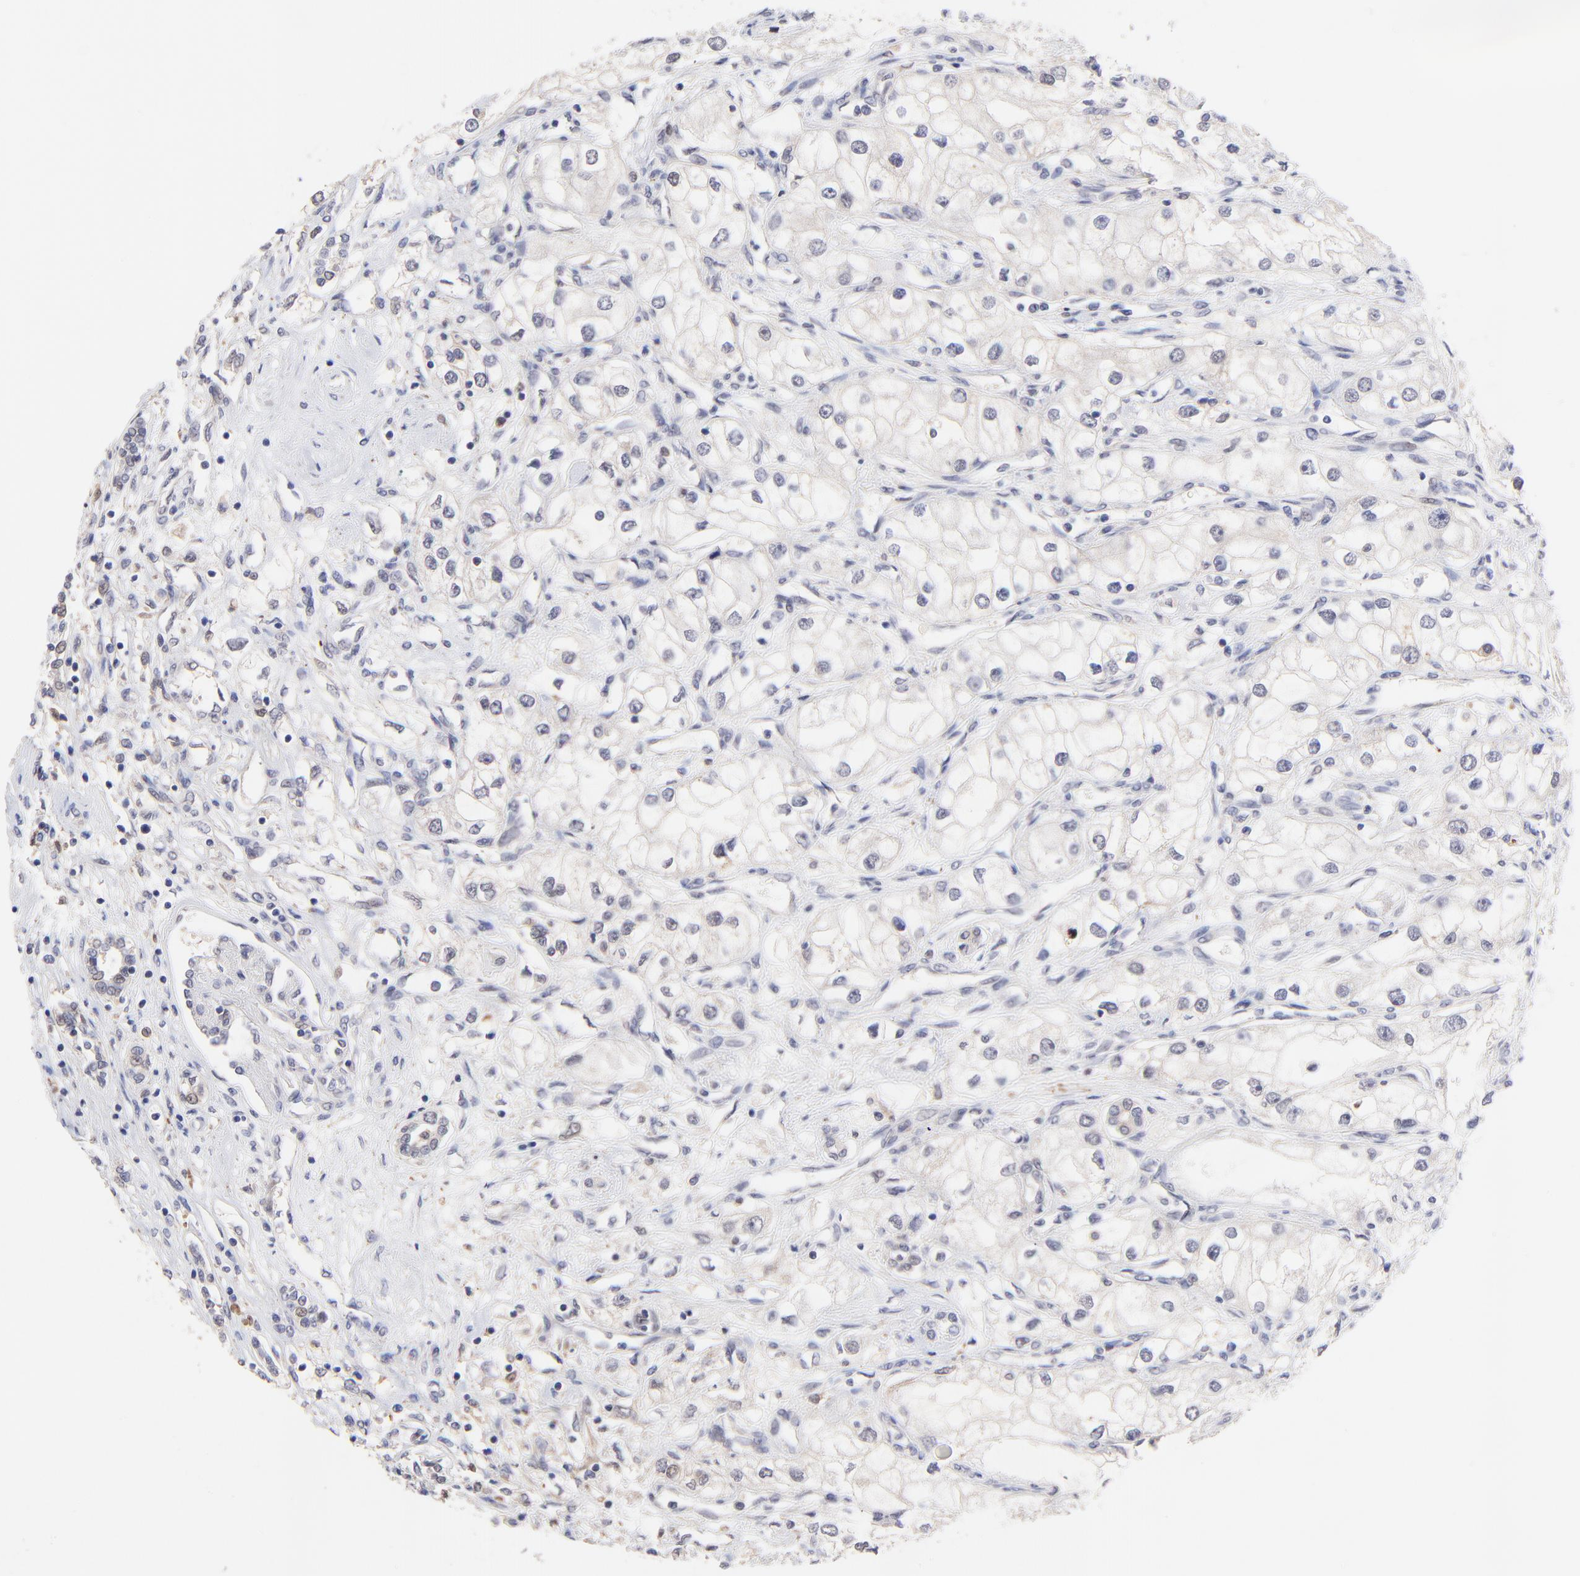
{"staining": {"intensity": "weak", "quantity": ">75%", "location": "cytoplasmic/membranous"}, "tissue": "renal cancer", "cell_type": "Tumor cells", "image_type": "cancer", "snomed": [{"axis": "morphology", "description": "Adenocarcinoma, NOS"}, {"axis": "topography", "description": "Kidney"}], "caption": "The immunohistochemical stain highlights weak cytoplasmic/membranous positivity in tumor cells of renal adenocarcinoma tissue.", "gene": "ZNF747", "patient": {"sex": "male", "age": 57}}